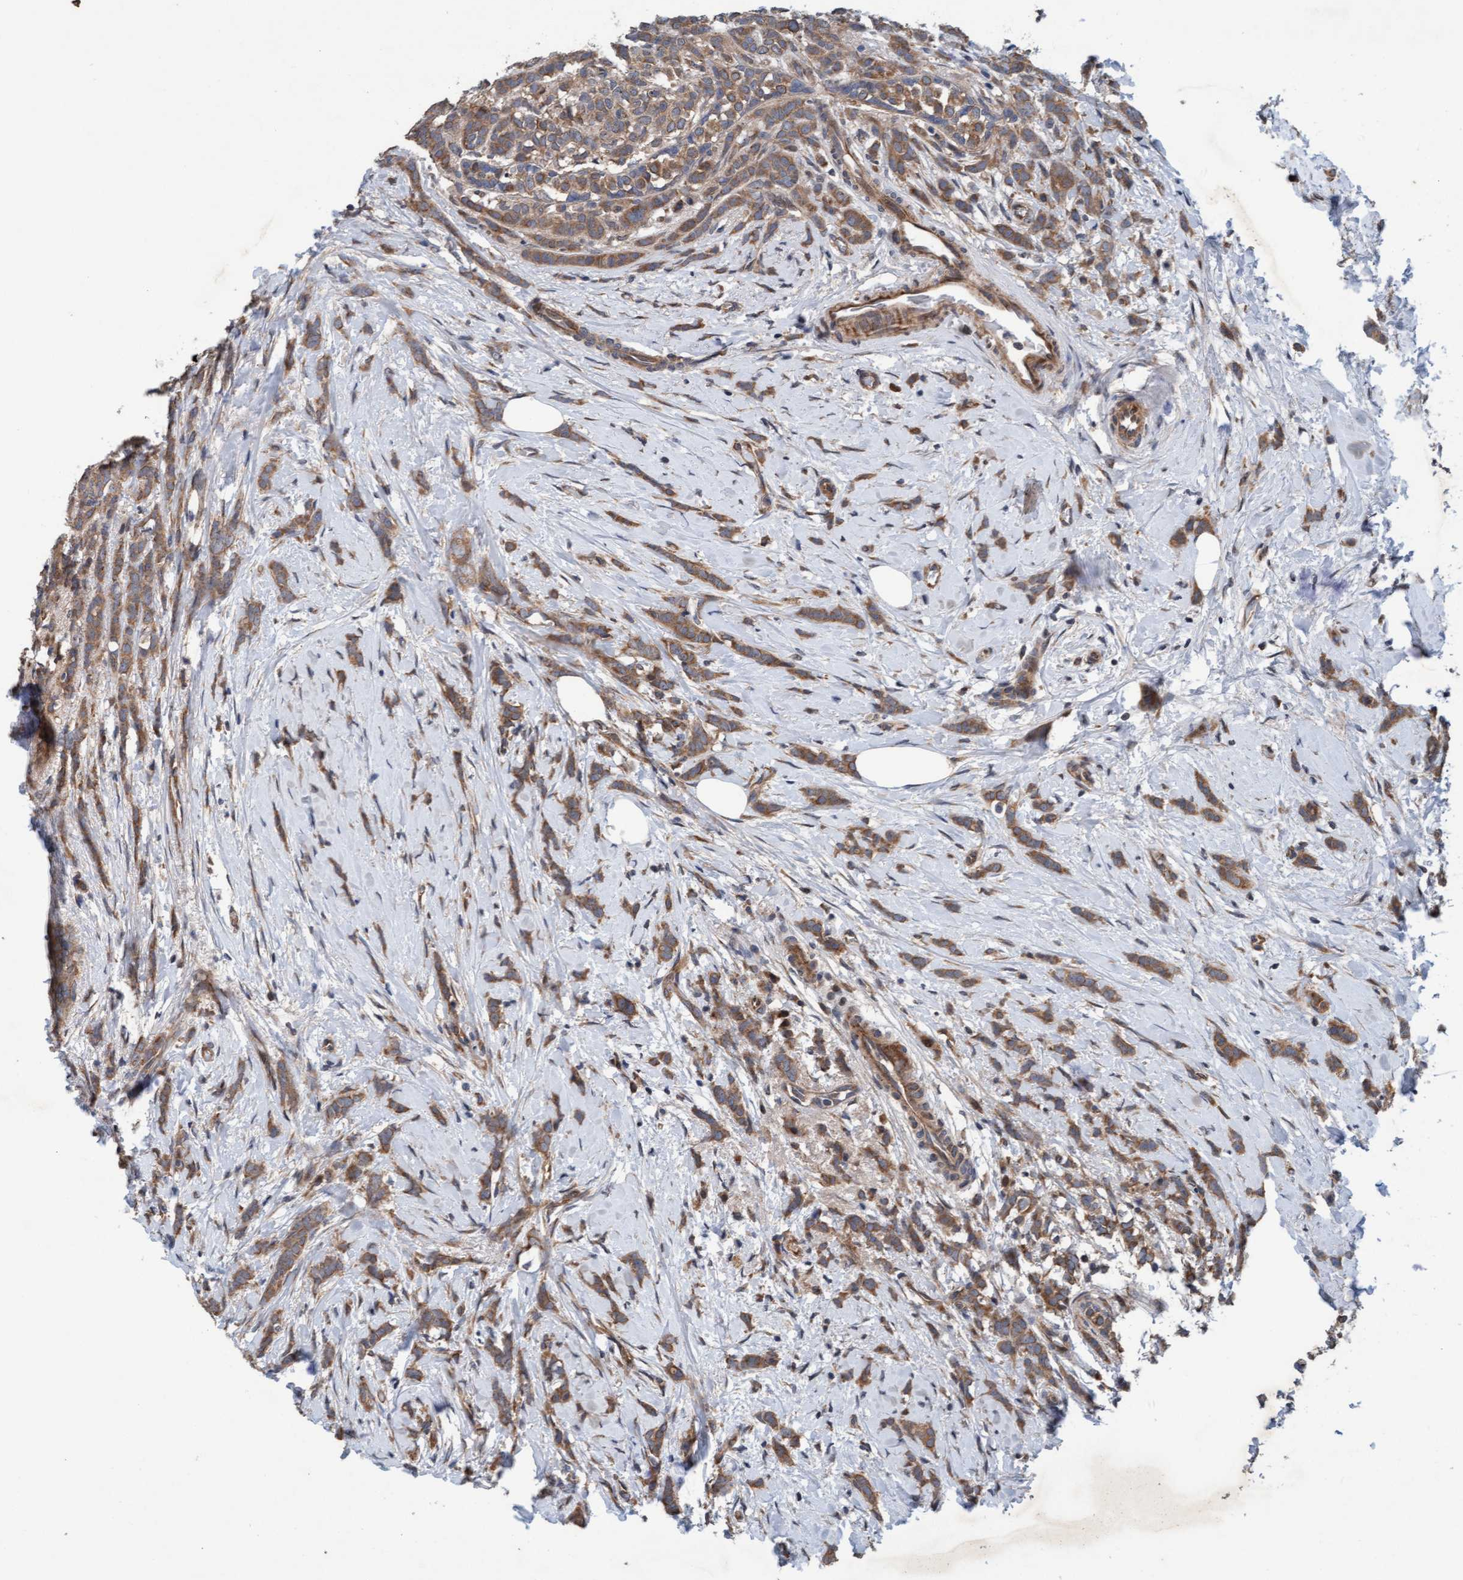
{"staining": {"intensity": "moderate", "quantity": ">75%", "location": "cytoplasmic/membranous"}, "tissue": "breast cancer", "cell_type": "Tumor cells", "image_type": "cancer", "snomed": [{"axis": "morphology", "description": "Lobular carcinoma, in situ"}, {"axis": "morphology", "description": "Lobular carcinoma"}, {"axis": "topography", "description": "Breast"}], "caption": "Moderate cytoplasmic/membranous protein staining is seen in approximately >75% of tumor cells in breast cancer.", "gene": "MLXIP", "patient": {"sex": "female", "age": 41}}